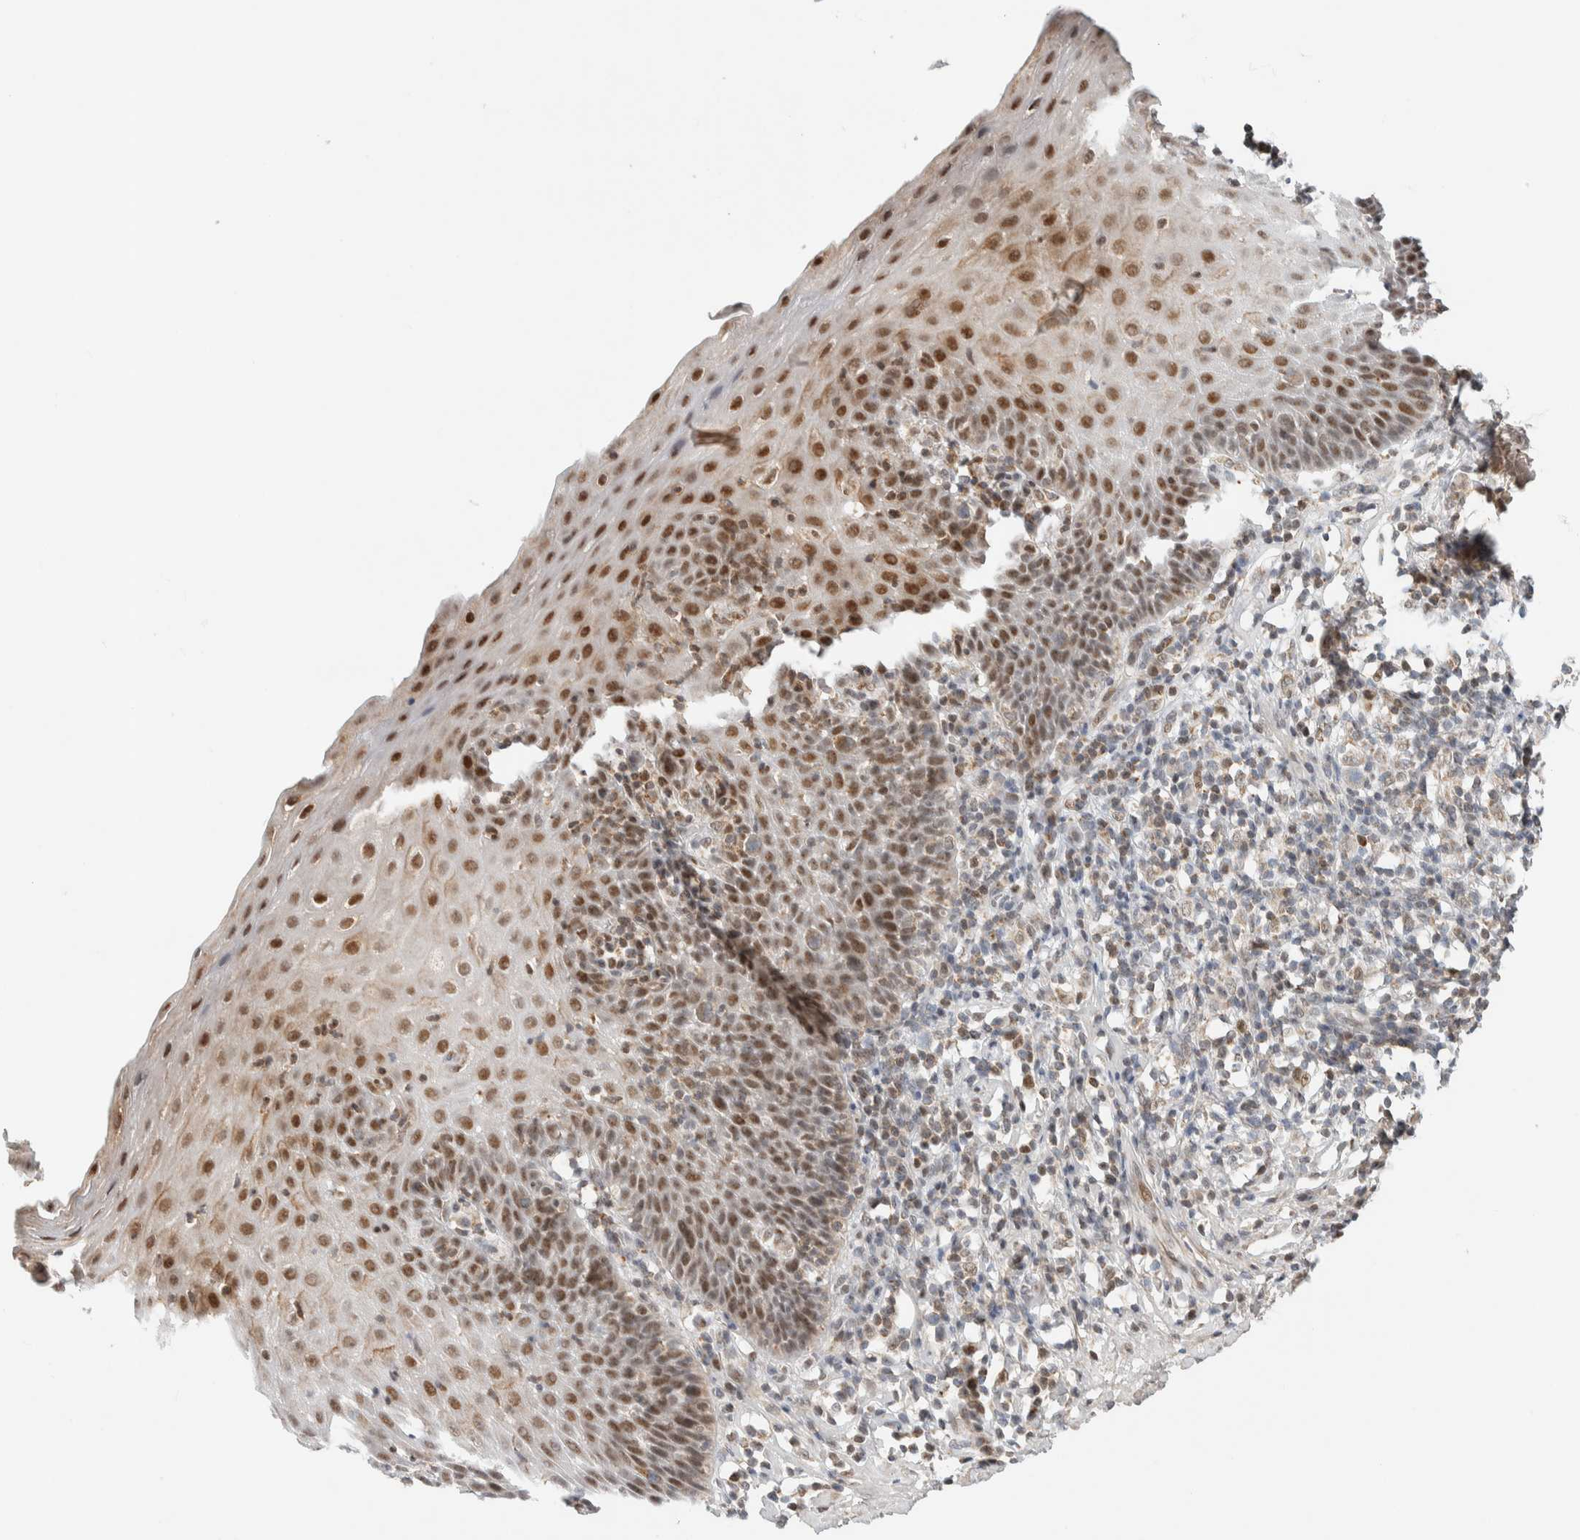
{"staining": {"intensity": "strong", "quantity": "25%-75%", "location": "cytoplasmic/membranous,nuclear"}, "tissue": "esophagus", "cell_type": "Squamous epithelial cells", "image_type": "normal", "snomed": [{"axis": "morphology", "description": "Normal tissue, NOS"}, {"axis": "topography", "description": "Esophagus"}], "caption": "Esophagus stained for a protein (brown) exhibits strong cytoplasmic/membranous,nuclear positive expression in approximately 25%-75% of squamous epithelial cells.", "gene": "TSPAN32", "patient": {"sex": "female", "age": 61}}